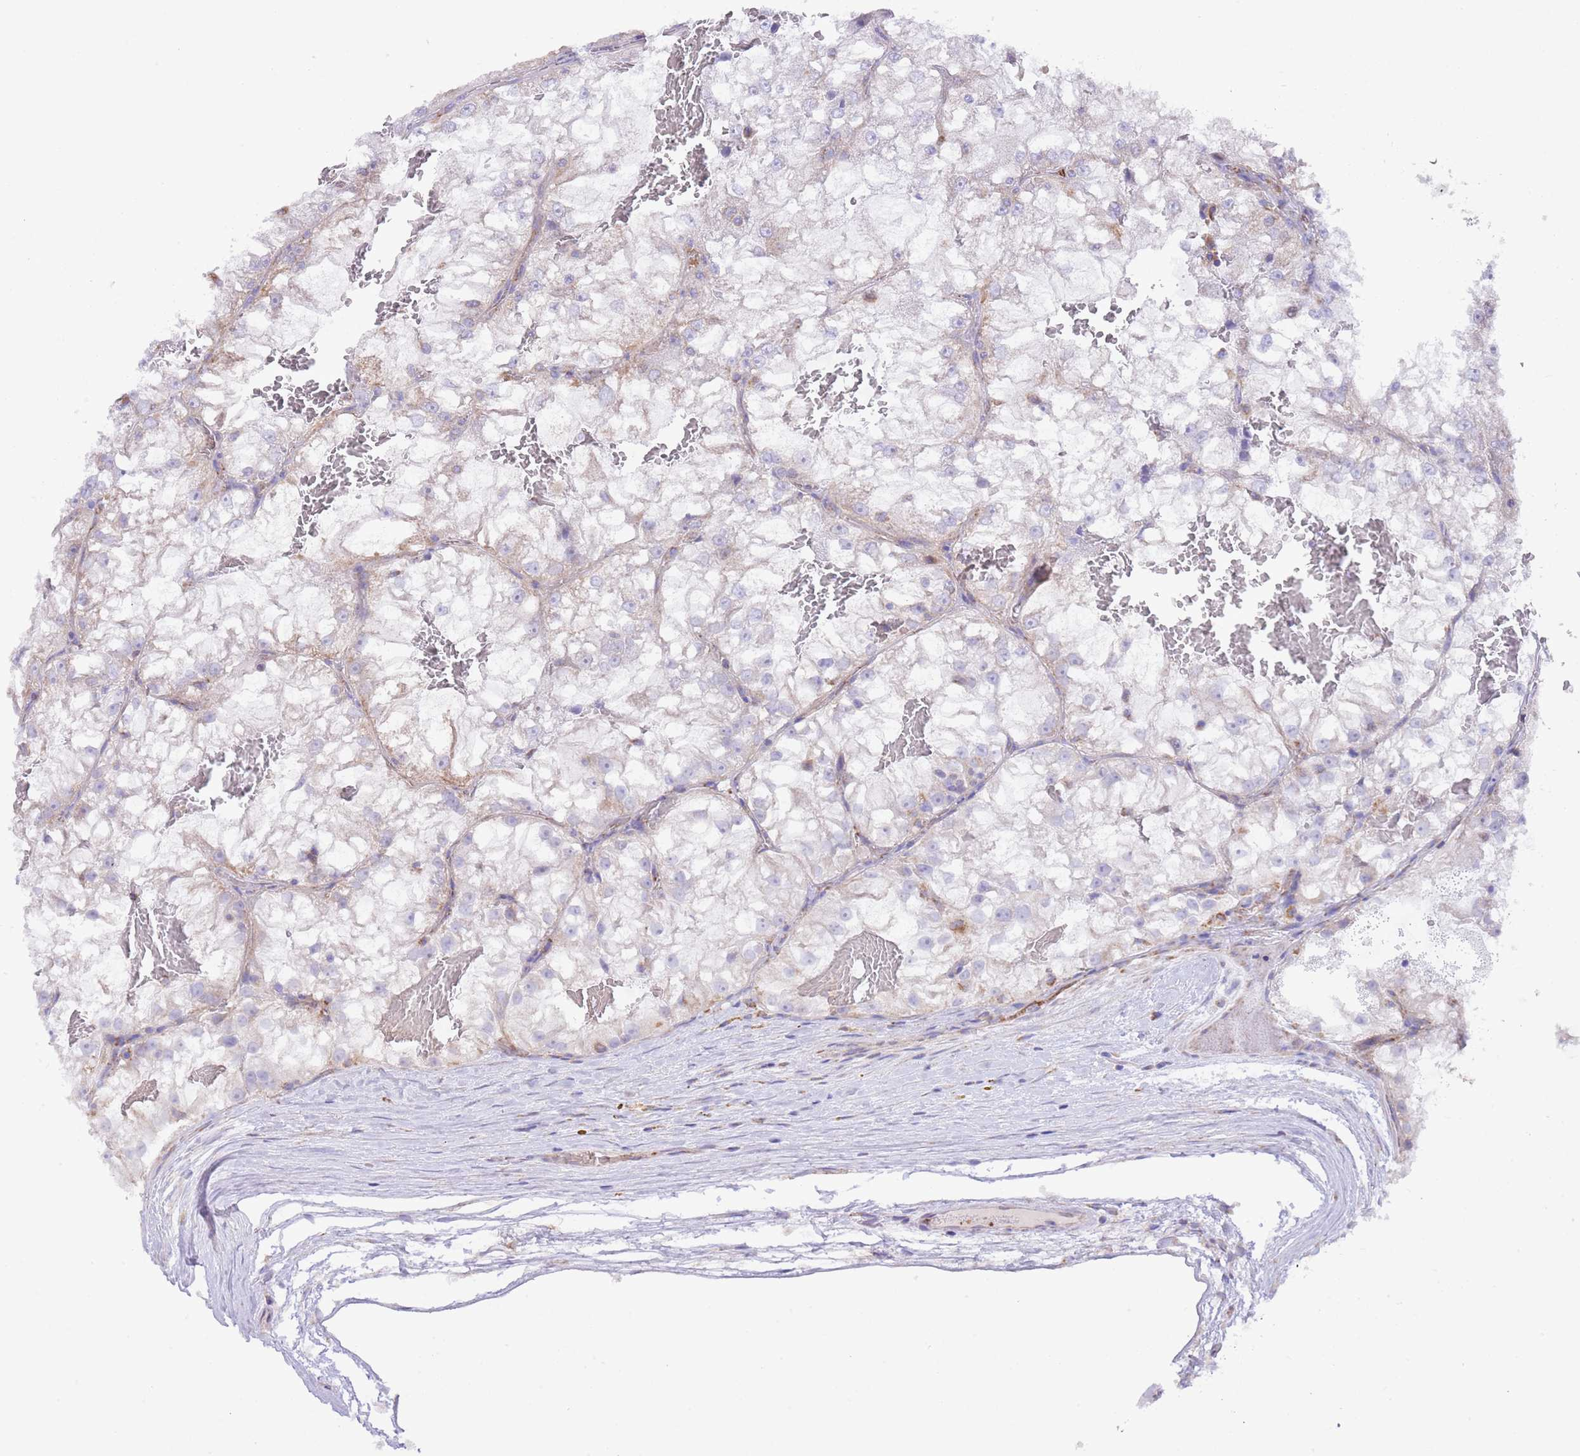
{"staining": {"intensity": "negative", "quantity": "none", "location": "none"}, "tissue": "renal cancer", "cell_type": "Tumor cells", "image_type": "cancer", "snomed": [{"axis": "morphology", "description": "Adenocarcinoma, NOS"}, {"axis": "topography", "description": "Kidney"}], "caption": "Immunohistochemistry image of neoplastic tissue: renal adenocarcinoma stained with DAB (3,3'-diaminobenzidine) displays no significant protein expression in tumor cells.", "gene": "SS18L2", "patient": {"sex": "female", "age": 72}}